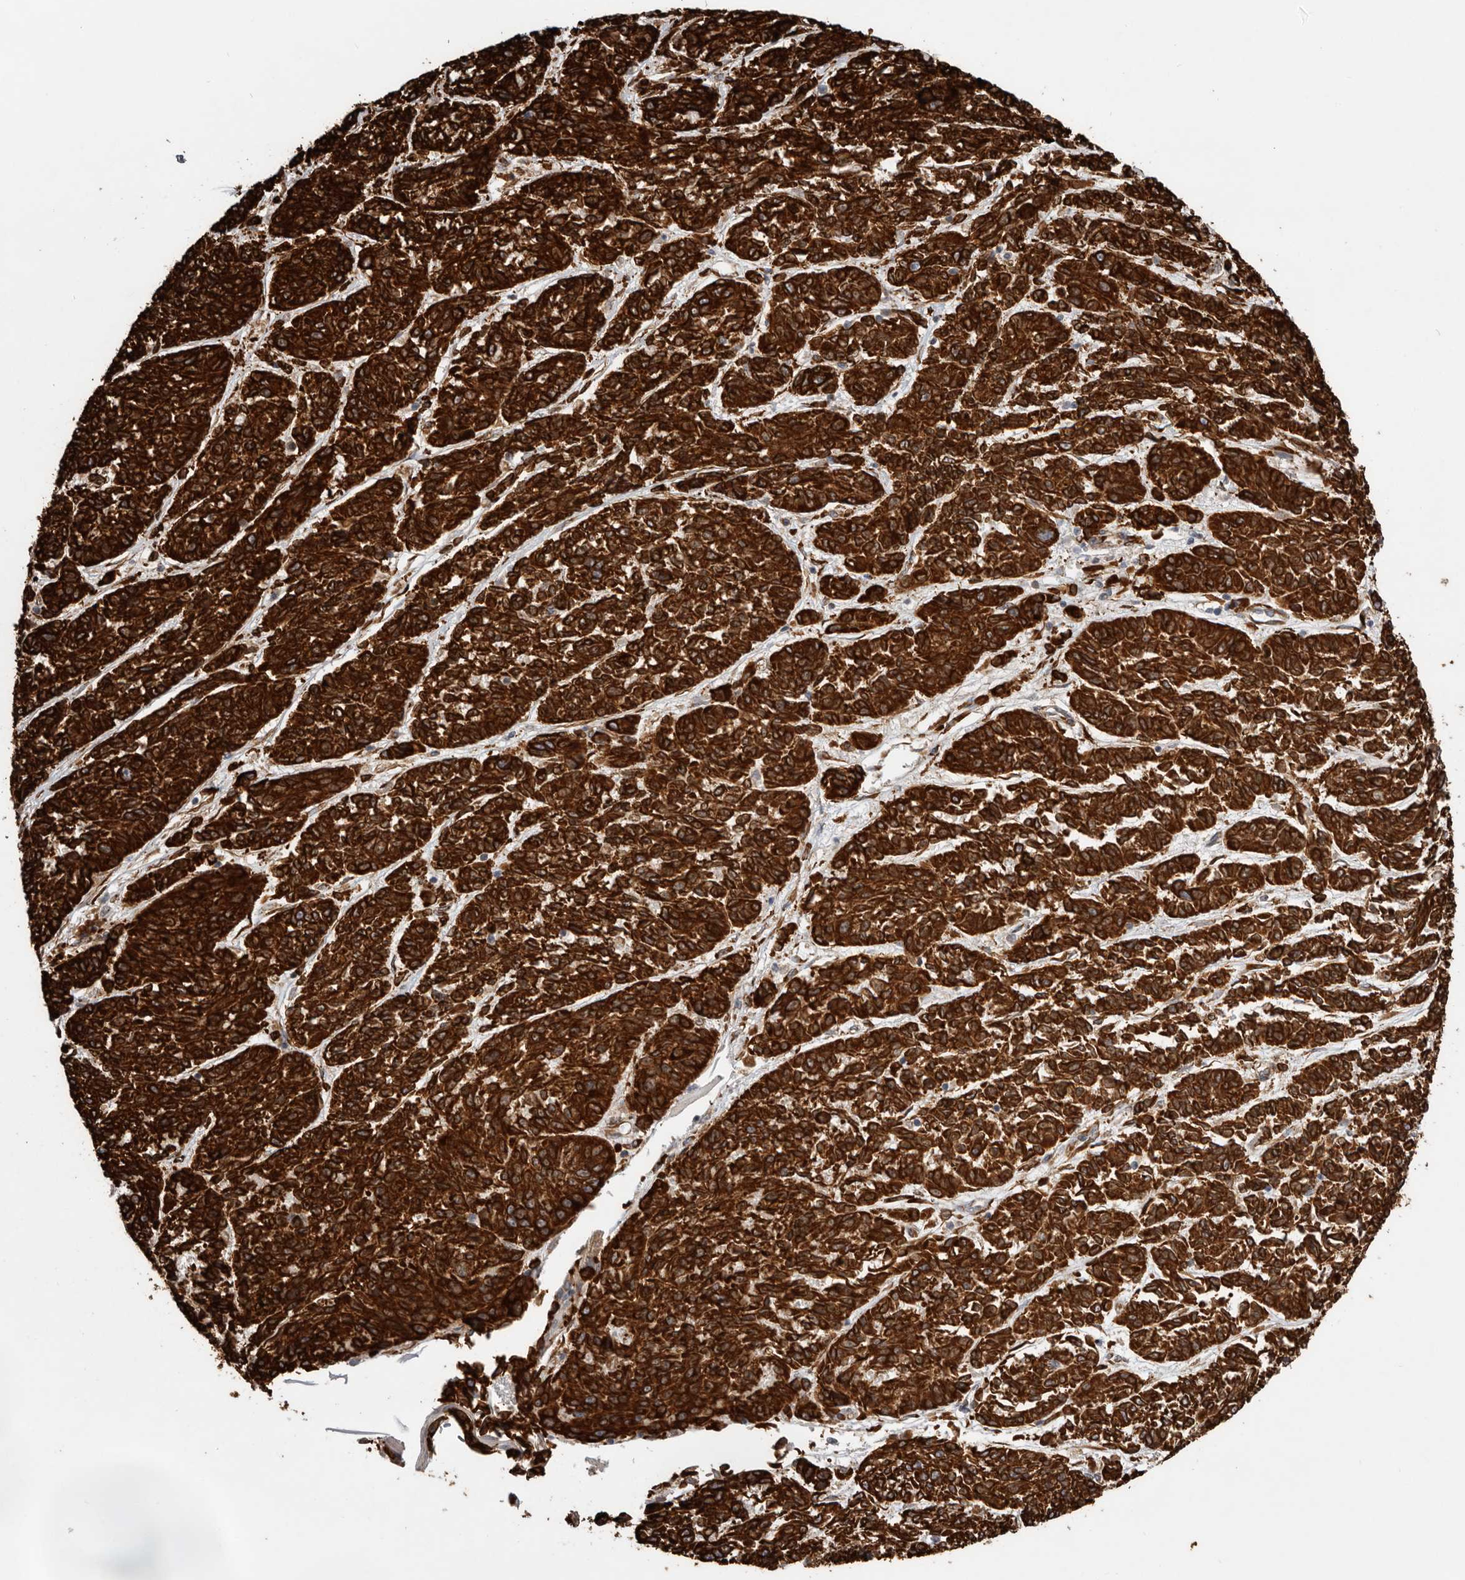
{"staining": {"intensity": "strong", "quantity": ">75%", "location": "cytoplasmic/membranous"}, "tissue": "melanoma", "cell_type": "Tumor cells", "image_type": "cancer", "snomed": [{"axis": "morphology", "description": "Malignant melanoma, NOS"}, {"axis": "topography", "description": "Skin"}], "caption": "Immunohistochemical staining of melanoma shows high levels of strong cytoplasmic/membranous protein positivity in about >75% of tumor cells.", "gene": "WDTC1", "patient": {"sex": "male", "age": 53}}